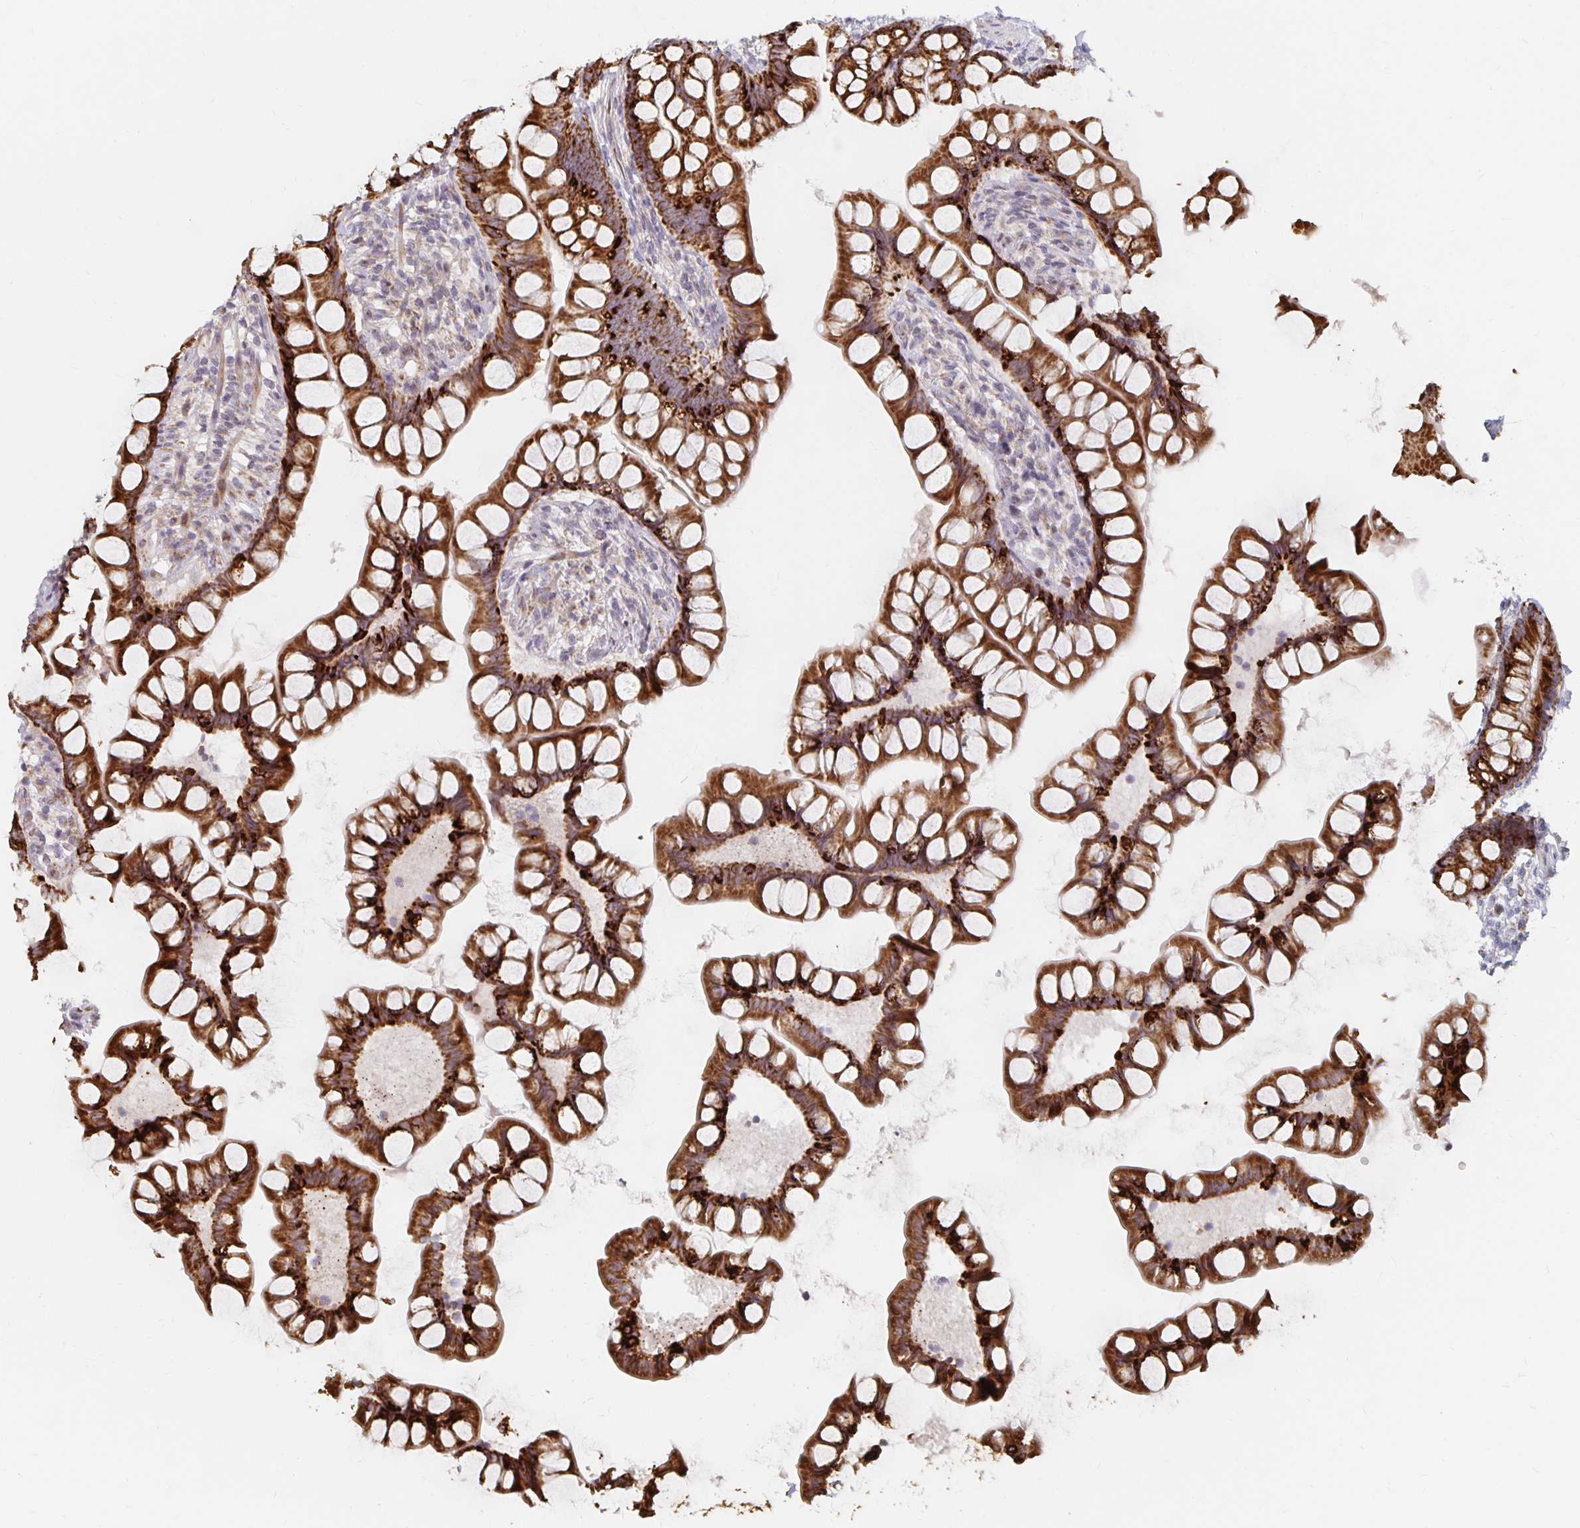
{"staining": {"intensity": "strong", "quantity": ">75%", "location": "cytoplasmic/membranous"}, "tissue": "small intestine", "cell_type": "Glandular cells", "image_type": "normal", "snomed": [{"axis": "morphology", "description": "Normal tissue, NOS"}, {"axis": "topography", "description": "Small intestine"}], "caption": "Immunohistochemistry (IHC) (DAB (3,3'-diaminobenzidine)) staining of benign human small intestine displays strong cytoplasmic/membranous protein staining in about >75% of glandular cells. Immunohistochemistry stains the protein in brown and the nuclei are stained blue.", "gene": "MRPL28", "patient": {"sex": "male", "age": 70}}